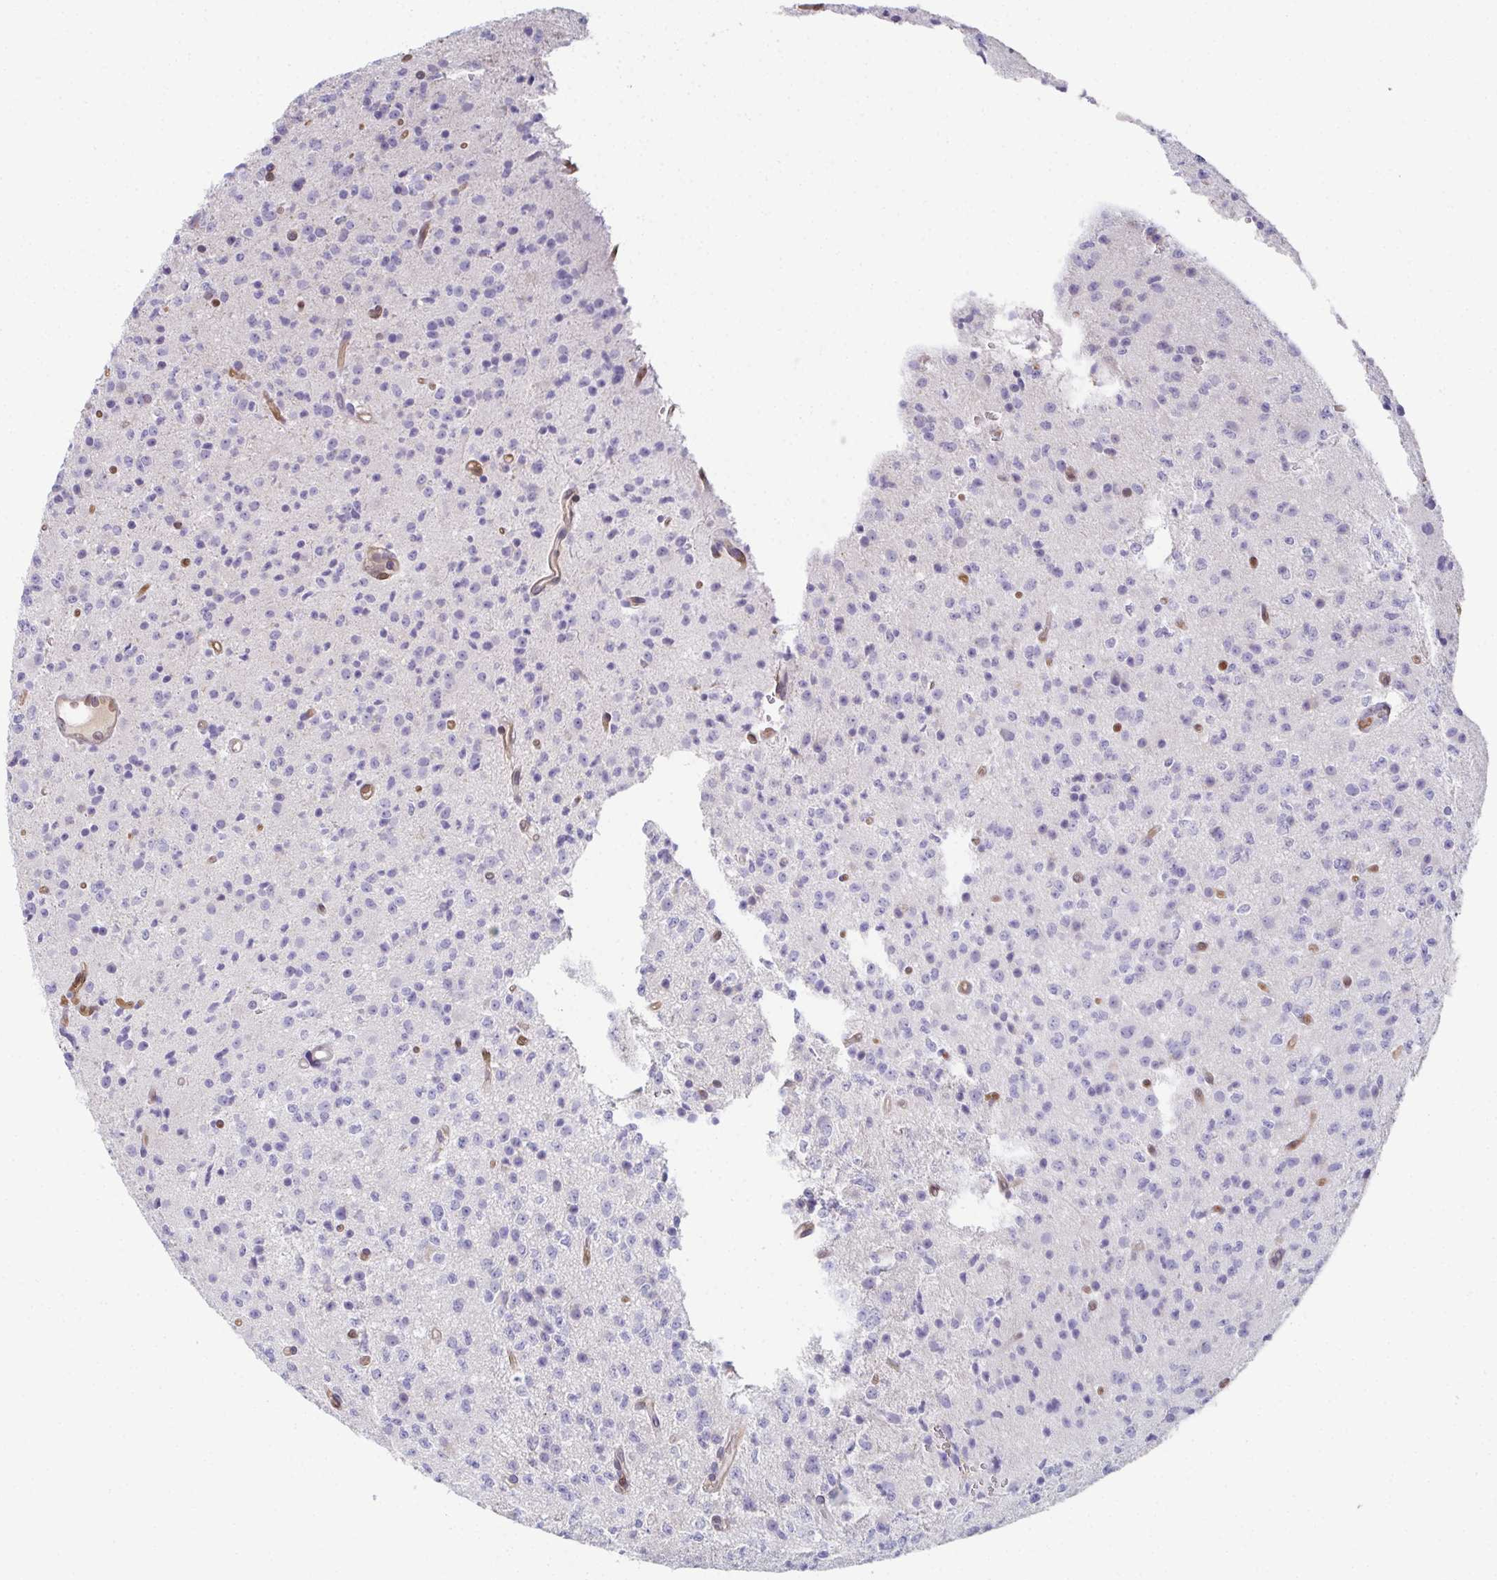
{"staining": {"intensity": "negative", "quantity": "none", "location": "none"}, "tissue": "glioma", "cell_type": "Tumor cells", "image_type": "cancer", "snomed": [{"axis": "morphology", "description": "Glioma, malignant, High grade"}, {"axis": "topography", "description": "Brain"}], "caption": "Immunohistochemistry of human glioma exhibits no expression in tumor cells.", "gene": "RBP1", "patient": {"sex": "male", "age": 36}}